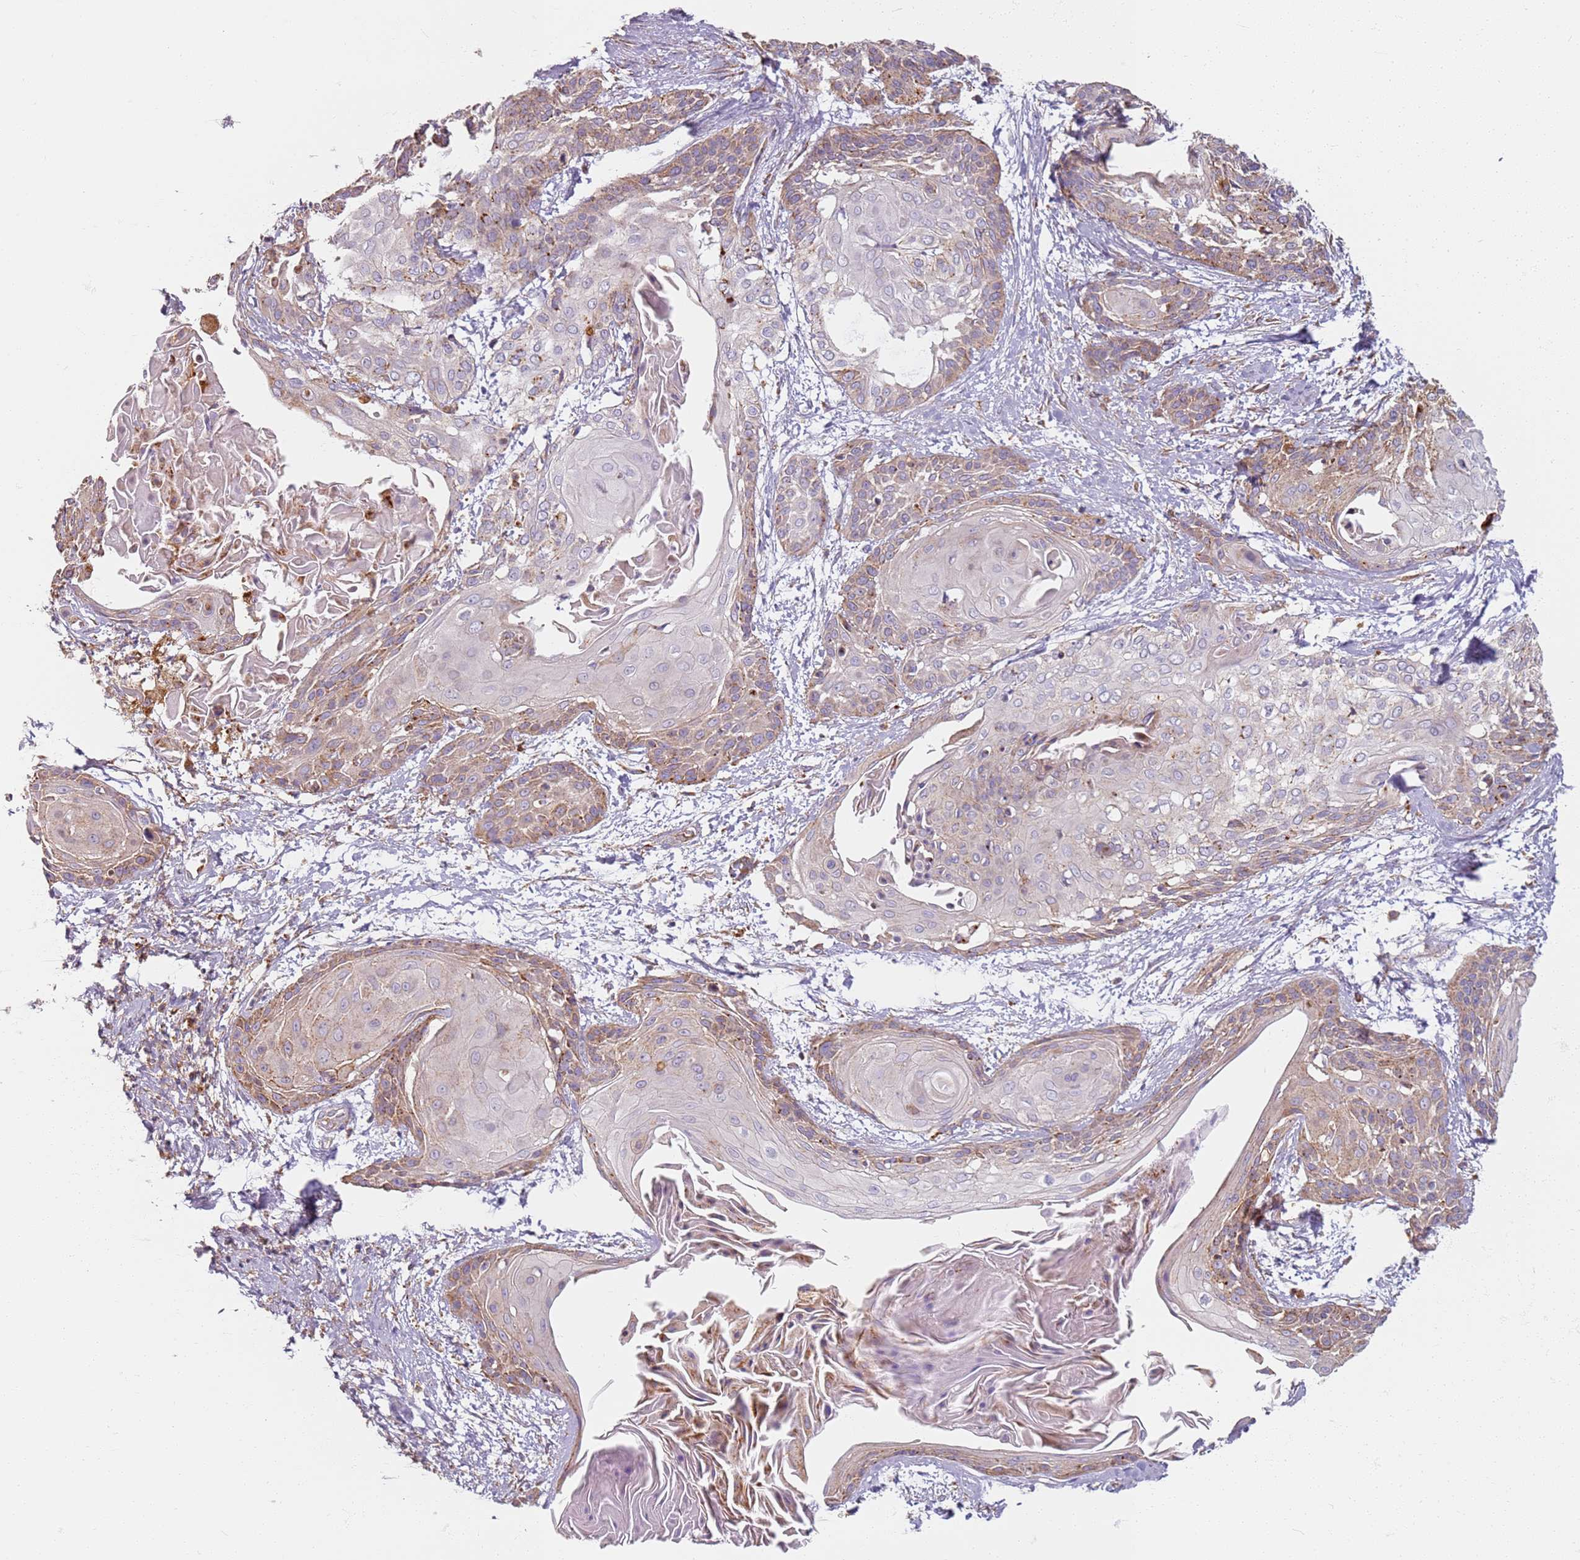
{"staining": {"intensity": "moderate", "quantity": "25%-75%", "location": "cytoplasmic/membranous"}, "tissue": "cervical cancer", "cell_type": "Tumor cells", "image_type": "cancer", "snomed": [{"axis": "morphology", "description": "Squamous cell carcinoma, NOS"}, {"axis": "topography", "description": "Cervix"}], "caption": "Brown immunohistochemical staining in human squamous cell carcinoma (cervical) shows moderate cytoplasmic/membranous expression in about 25%-75% of tumor cells. Immunohistochemistry stains the protein of interest in brown and the nuclei are stained blue.", "gene": "PROKR2", "patient": {"sex": "female", "age": 57}}